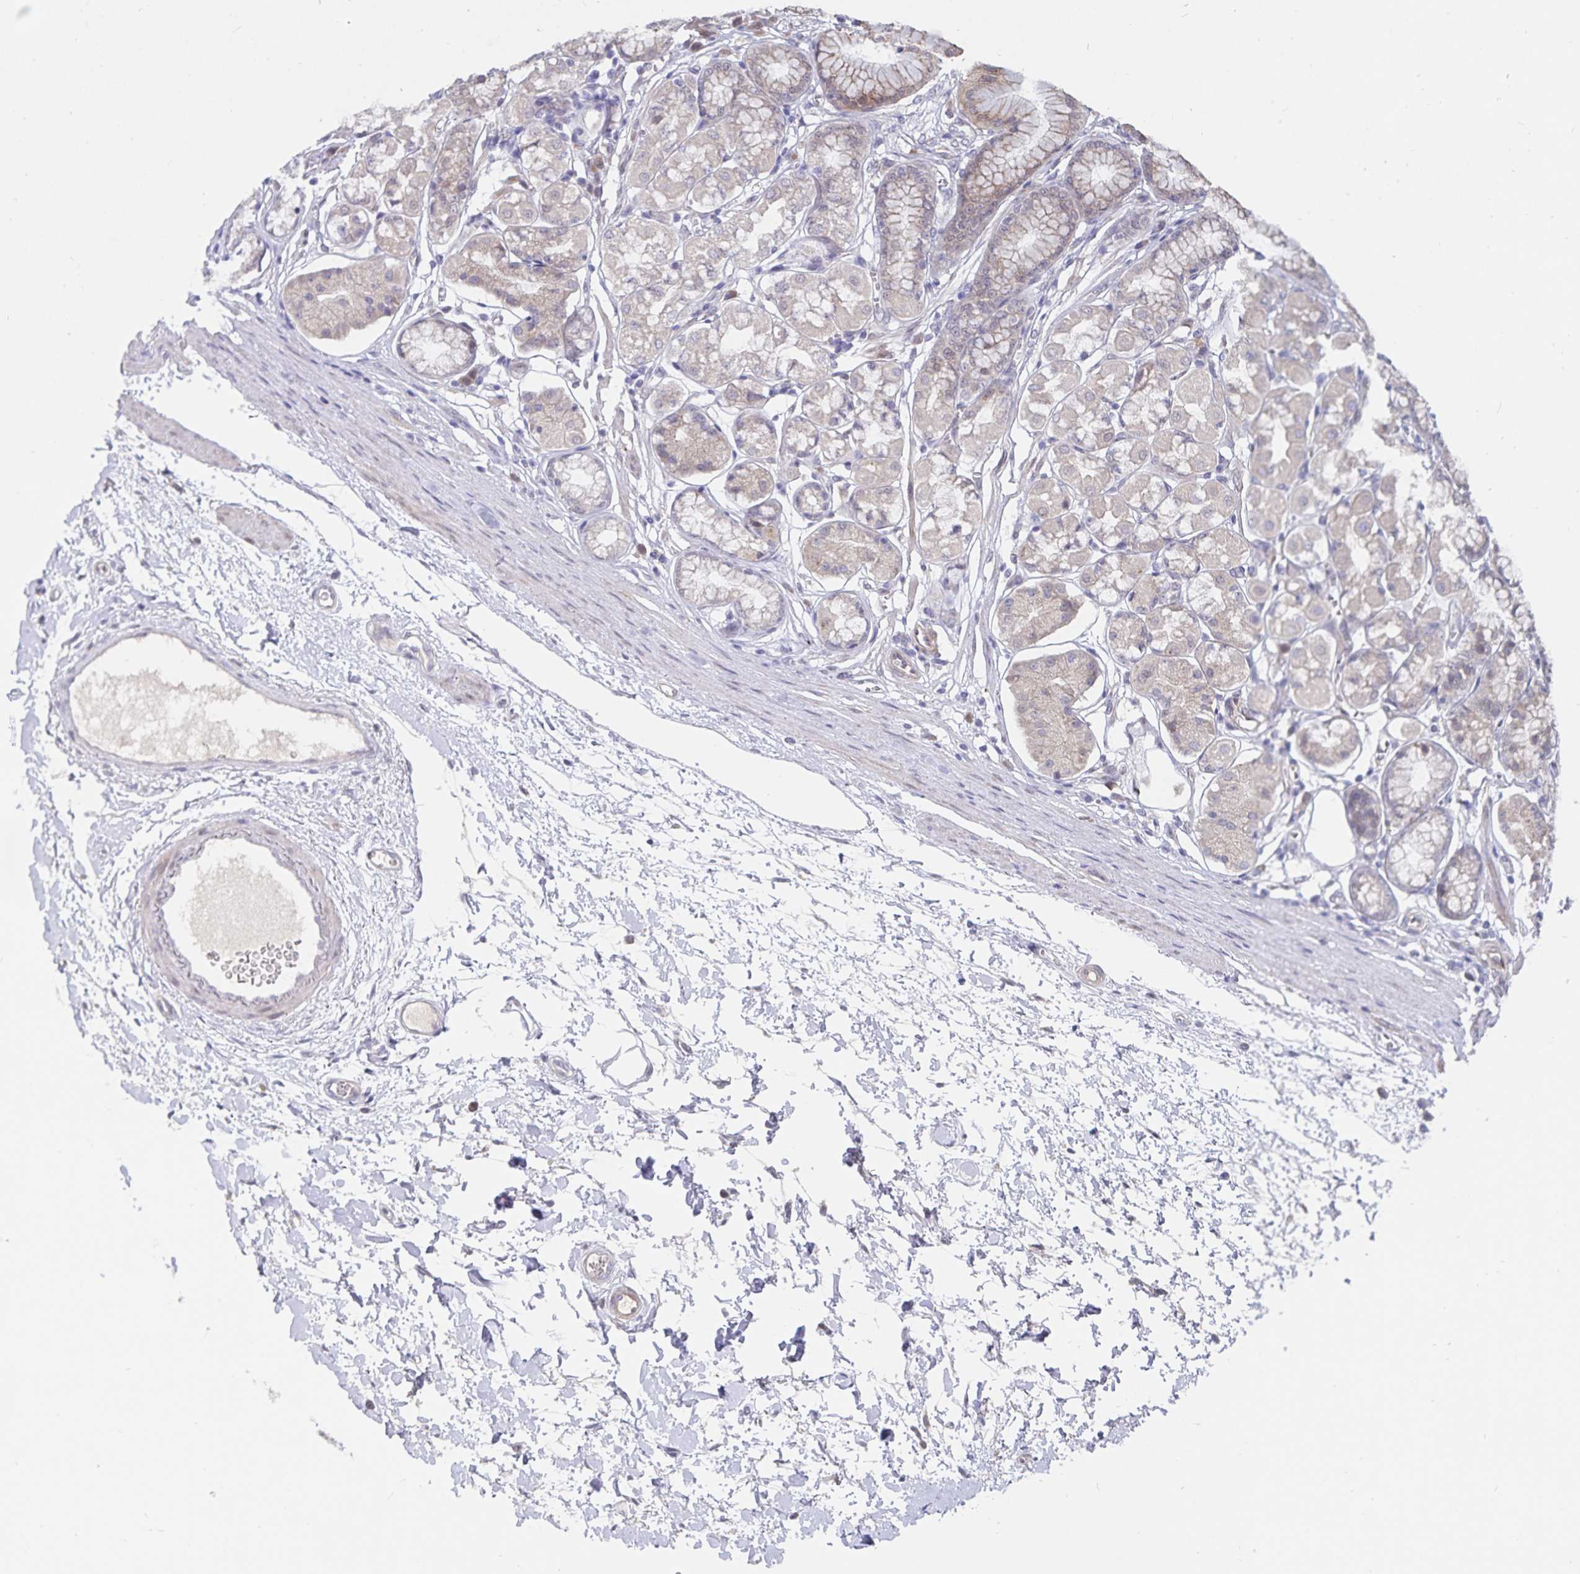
{"staining": {"intensity": "weak", "quantity": "25%-75%", "location": "cytoplasmic/membranous"}, "tissue": "stomach", "cell_type": "Glandular cells", "image_type": "normal", "snomed": [{"axis": "morphology", "description": "Normal tissue, NOS"}, {"axis": "topography", "description": "Stomach"}, {"axis": "topography", "description": "Stomach, lower"}], "caption": "Immunohistochemistry (IHC) image of benign stomach stained for a protein (brown), which demonstrates low levels of weak cytoplasmic/membranous positivity in about 25%-75% of glandular cells.", "gene": "ATP2A2", "patient": {"sex": "male", "age": 76}}